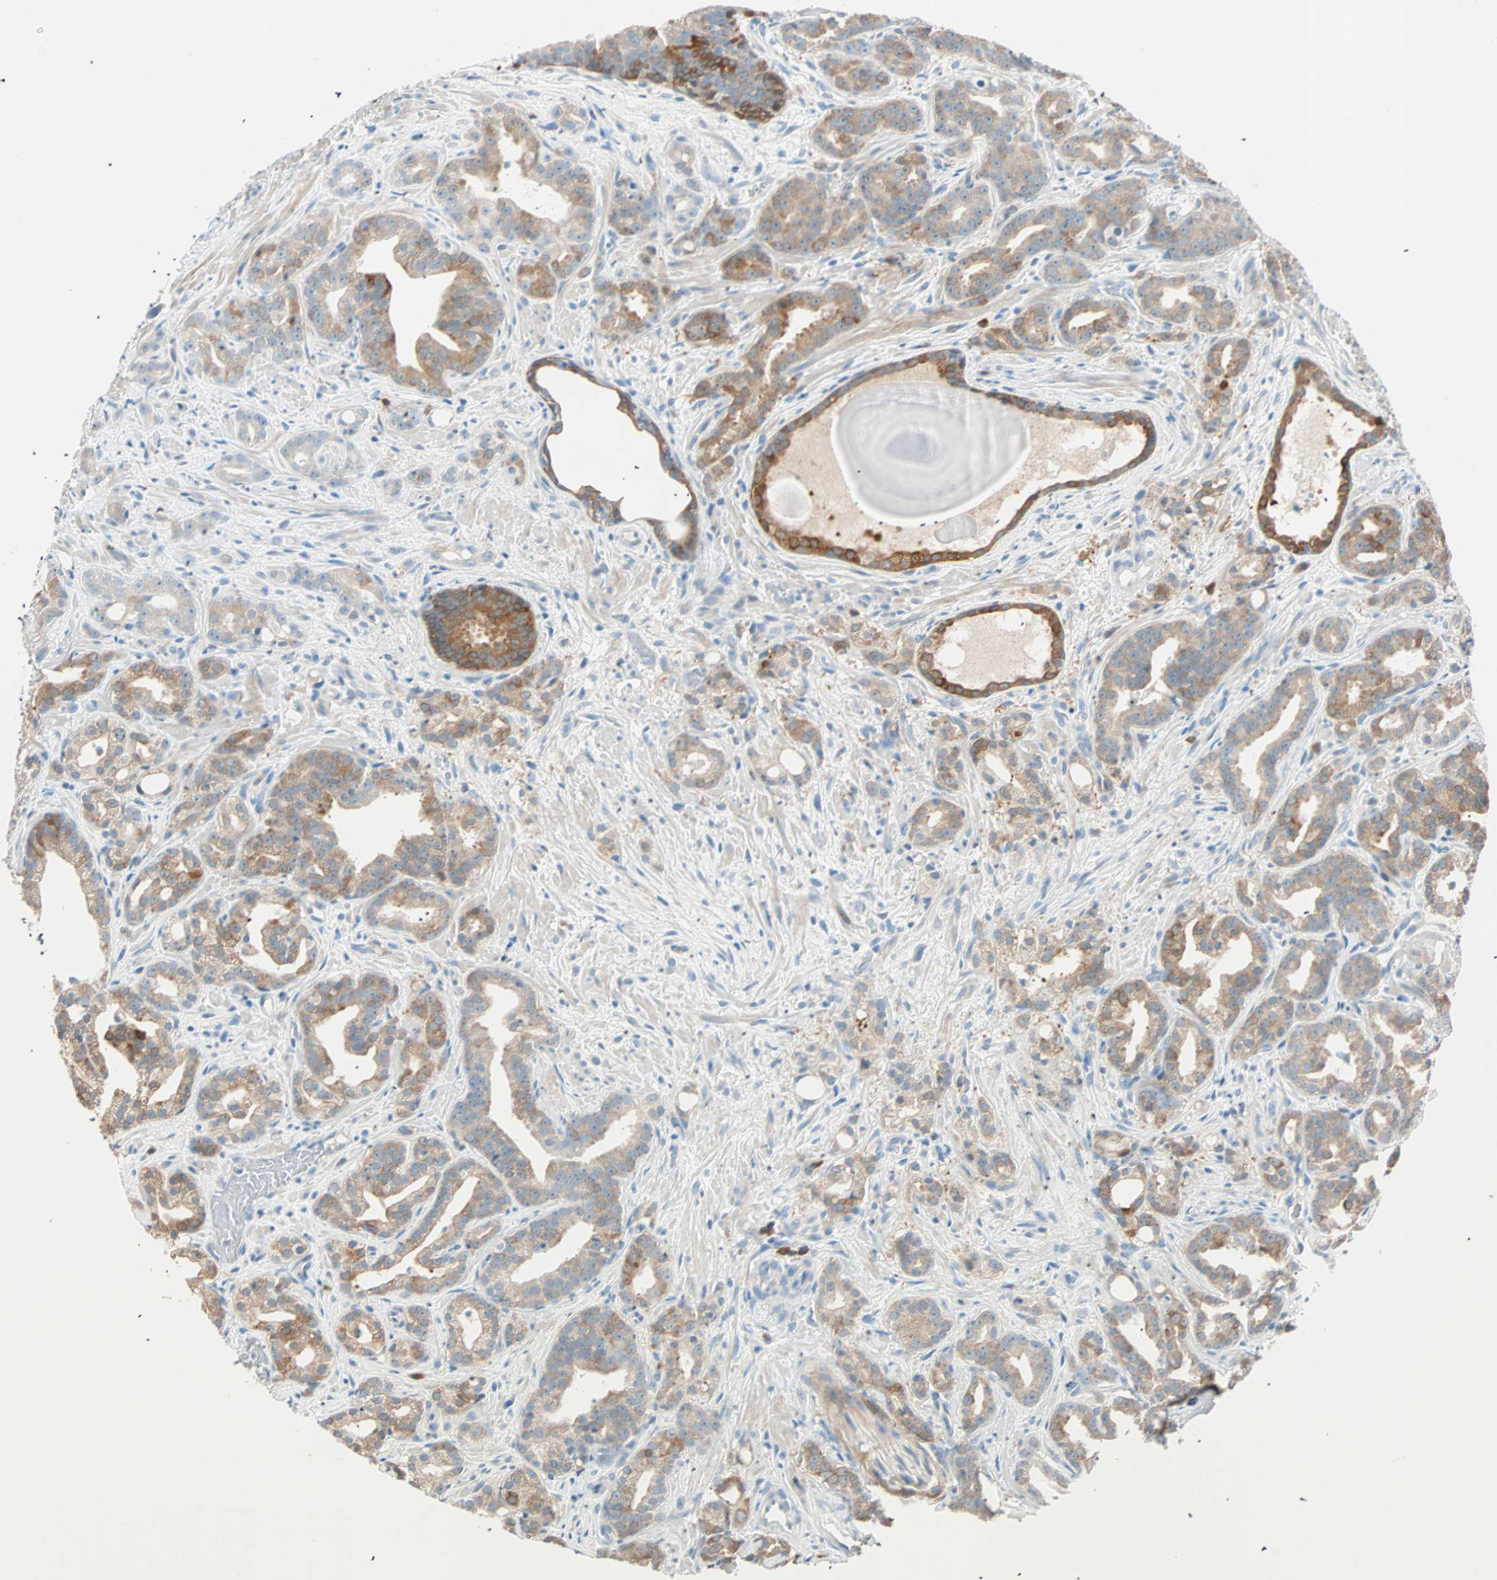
{"staining": {"intensity": "moderate", "quantity": ">75%", "location": "cytoplasmic/membranous"}, "tissue": "prostate cancer", "cell_type": "Tumor cells", "image_type": "cancer", "snomed": [{"axis": "morphology", "description": "Adenocarcinoma, Low grade"}, {"axis": "topography", "description": "Prostate"}], "caption": "Human prostate adenocarcinoma (low-grade) stained with a protein marker exhibits moderate staining in tumor cells.", "gene": "ATF6", "patient": {"sex": "male", "age": 63}}